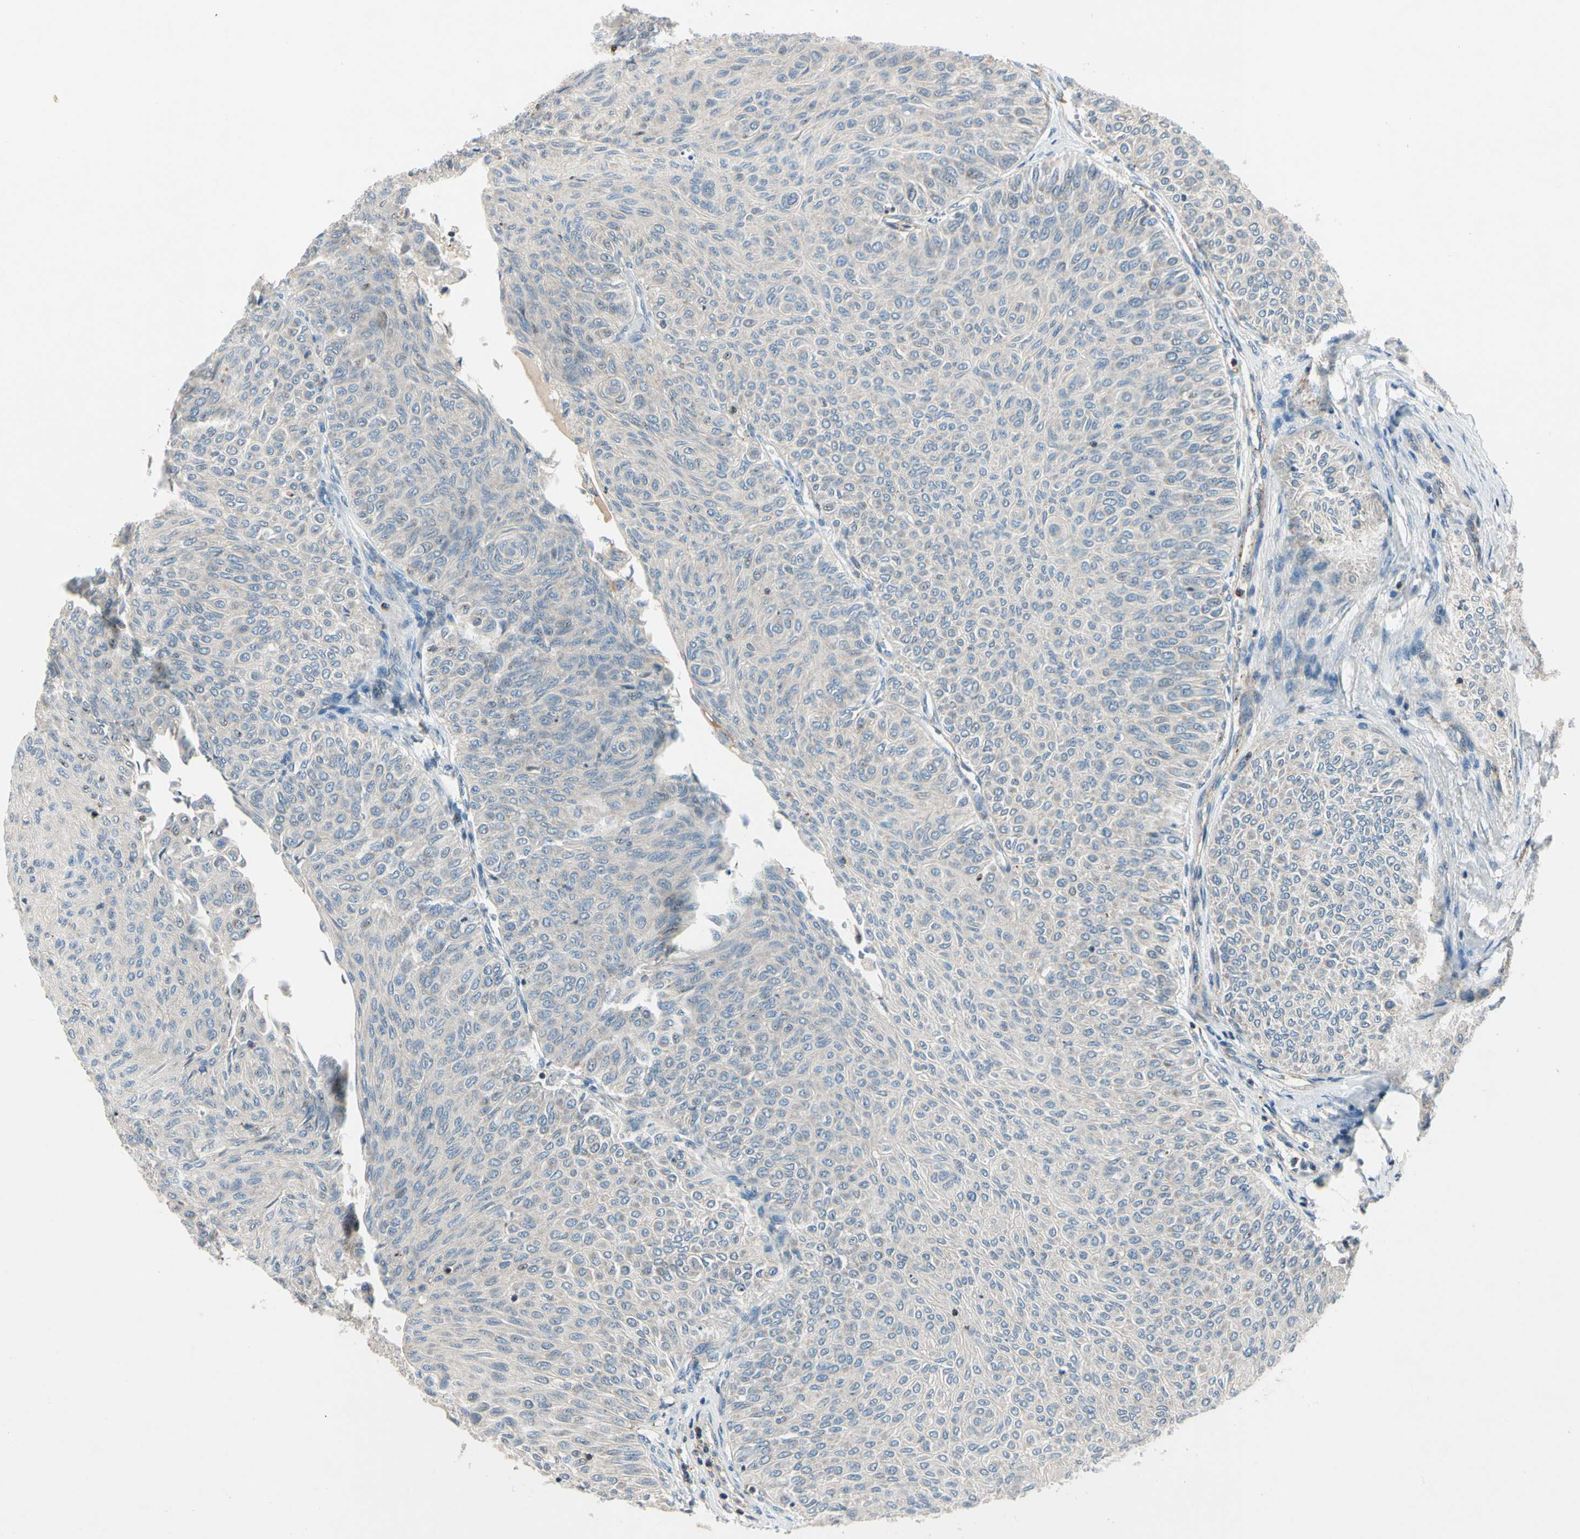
{"staining": {"intensity": "negative", "quantity": "none", "location": "none"}, "tissue": "urothelial cancer", "cell_type": "Tumor cells", "image_type": "cancer", "snomed": [{"axis": "morphology", "description": "Urothelial carcinoma, Low grade"}, {"axis": "topography", "description": "Urinary bladder"}], "caption": "The immunohistochemistry photomicrograph has no significant positivity in tumor cells of urothelial carcinoma (low-grade) tissue.", "gene": "CDH6", "patient": {"sex": "male", "age": 78}}